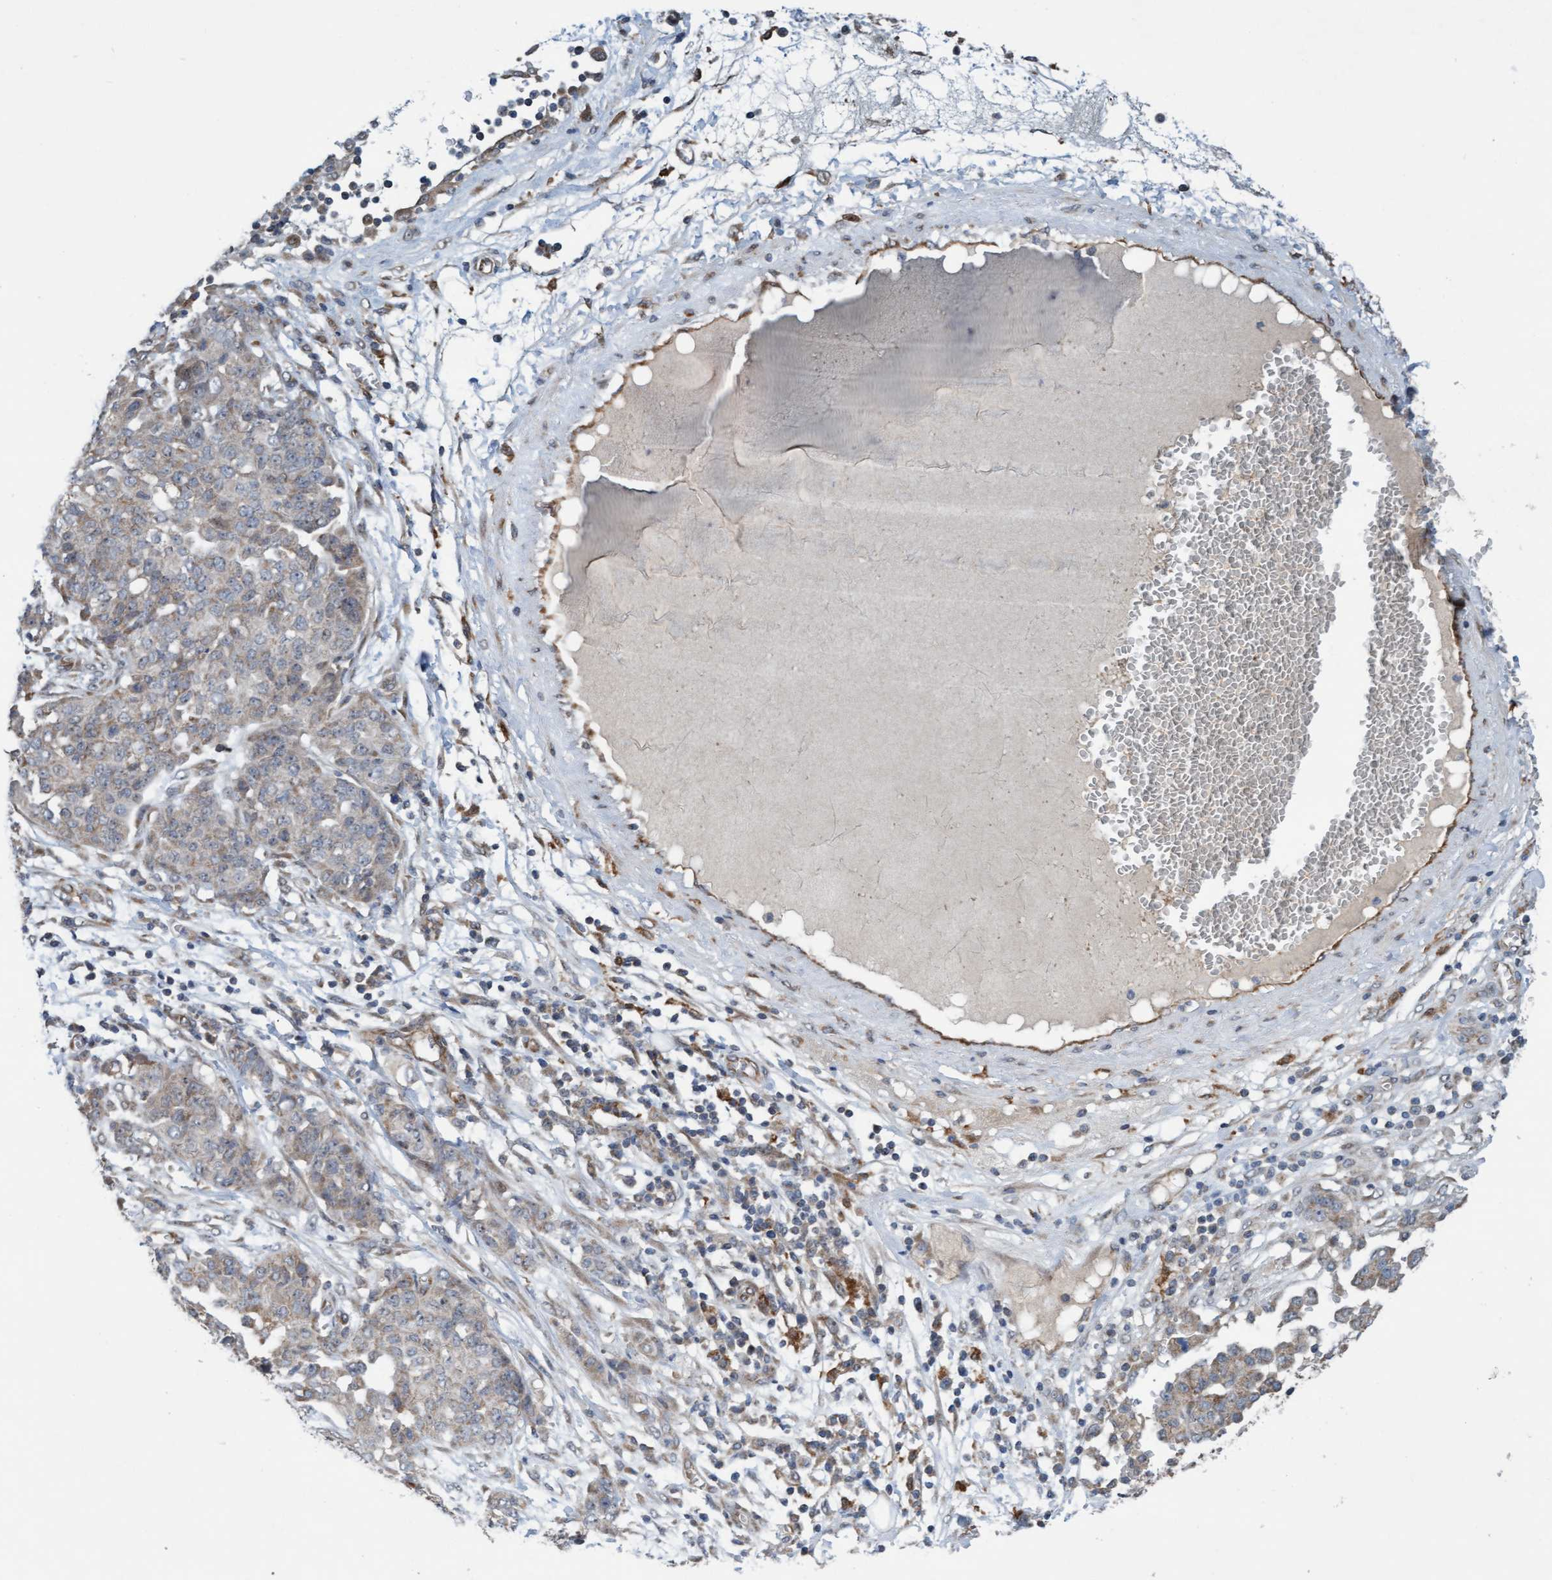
{"staining": {"intensity": "weak", "quantity": ">75%", "location": "cytoplasmic/membranous"}, "tissue": "ovarian cancer", "cell_type": "Tumor cells", "image_type": "cancer", "snomed": [{"axis": "morphology", "description": "Cystadenocarcinoma, serous, NOS"}, {"axis": "topography", "description": "Soft tissue"}, {"axis": "topography", "description": "Ovary"}], "caption": "Protein staining of serous cystadenocarcinoma (ovarian) tissue reveals weak cytoplasmic/membranous expression in approximately >75% of tumor cells.", "gene": "ZNF566", "patient": {"sex": "female", "age": 57}}